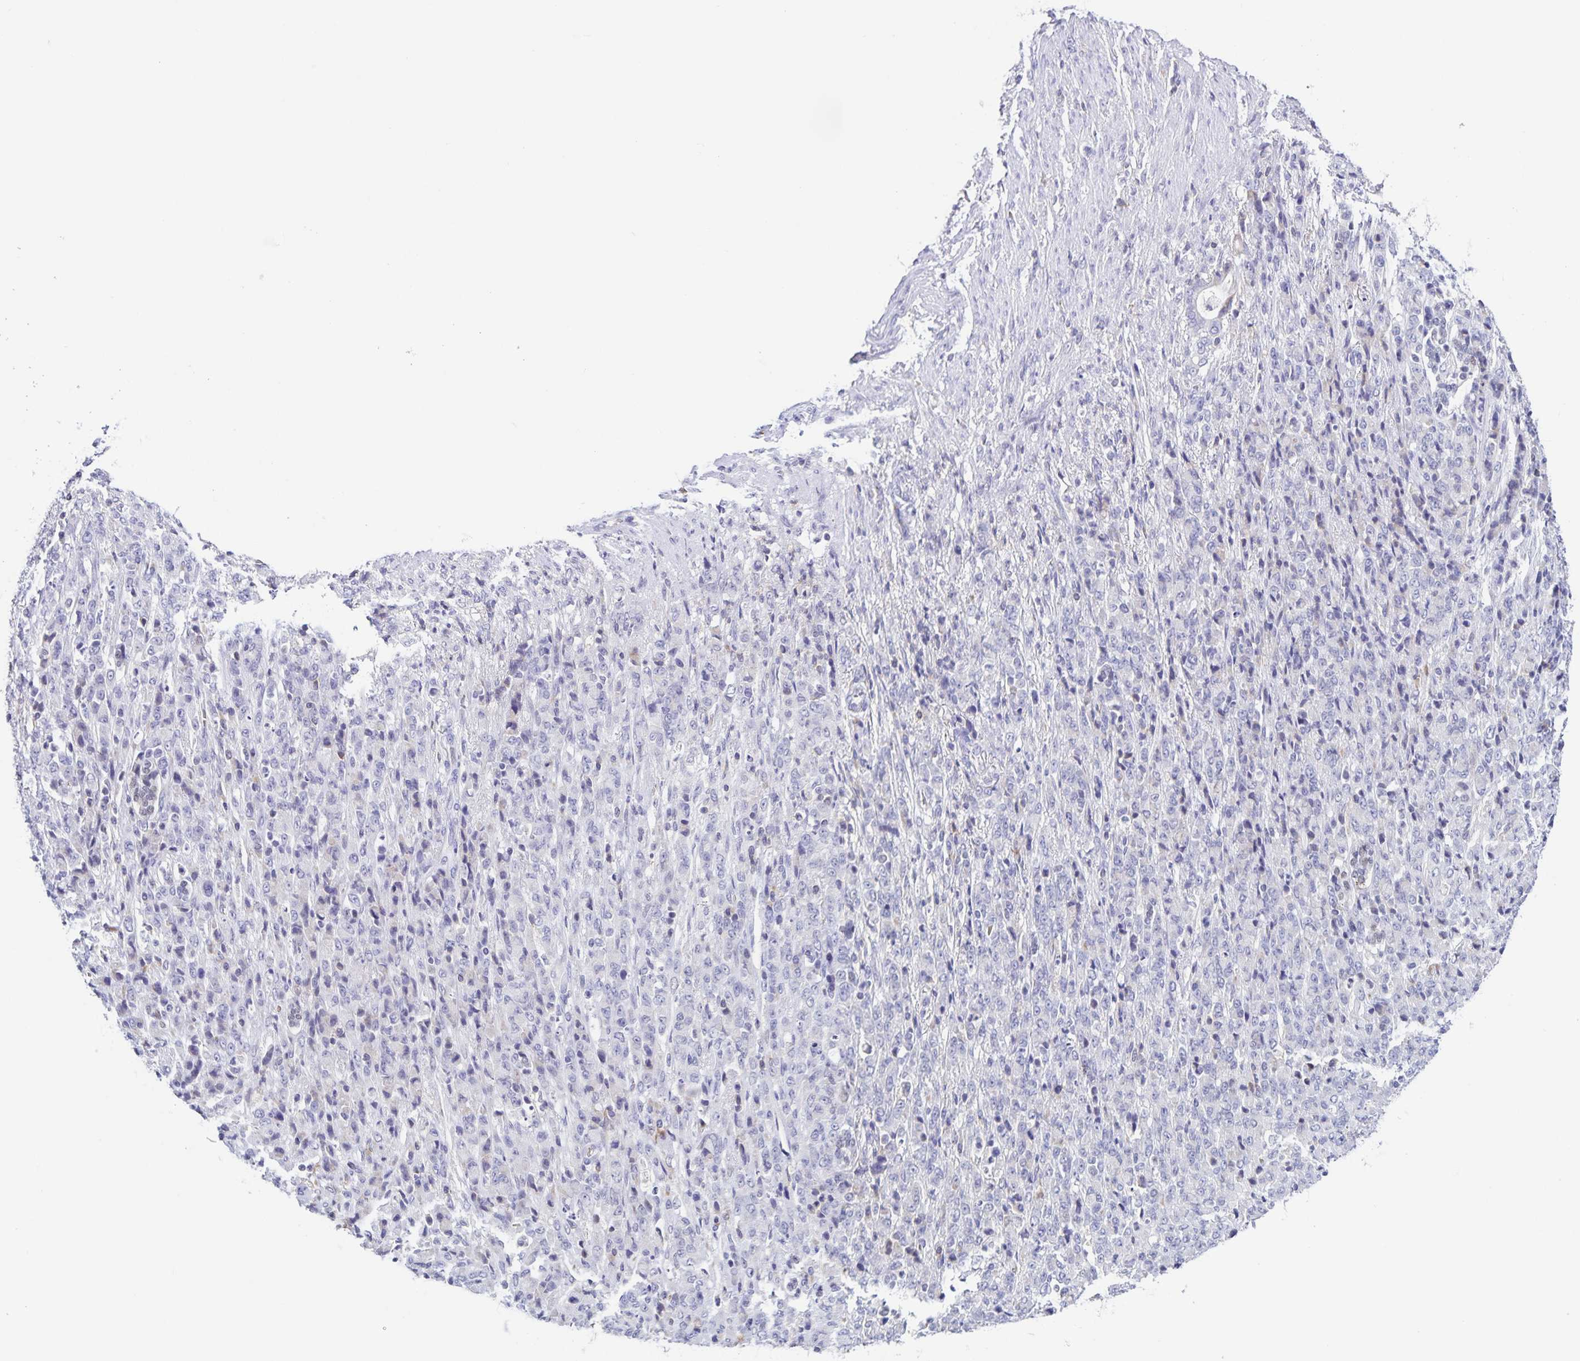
{"staining": {"intensity": "negative", "quantity": "none", "location": "none"}, "tissue": "stomach cancer", "cell_type": "Tumor cells", "image_type": "cancer", "snomed": [{"axis": "morphology", "description": "Adenocarcinoma, NOS"}, {"axis": "topography", "description": "Stomach"}], "caption": "There is no significant positivity in tumor cells of stomach cancer (adenocarcinoma).", "gene": "STPG4", "patient": {"sex": "female", "age": 79}}